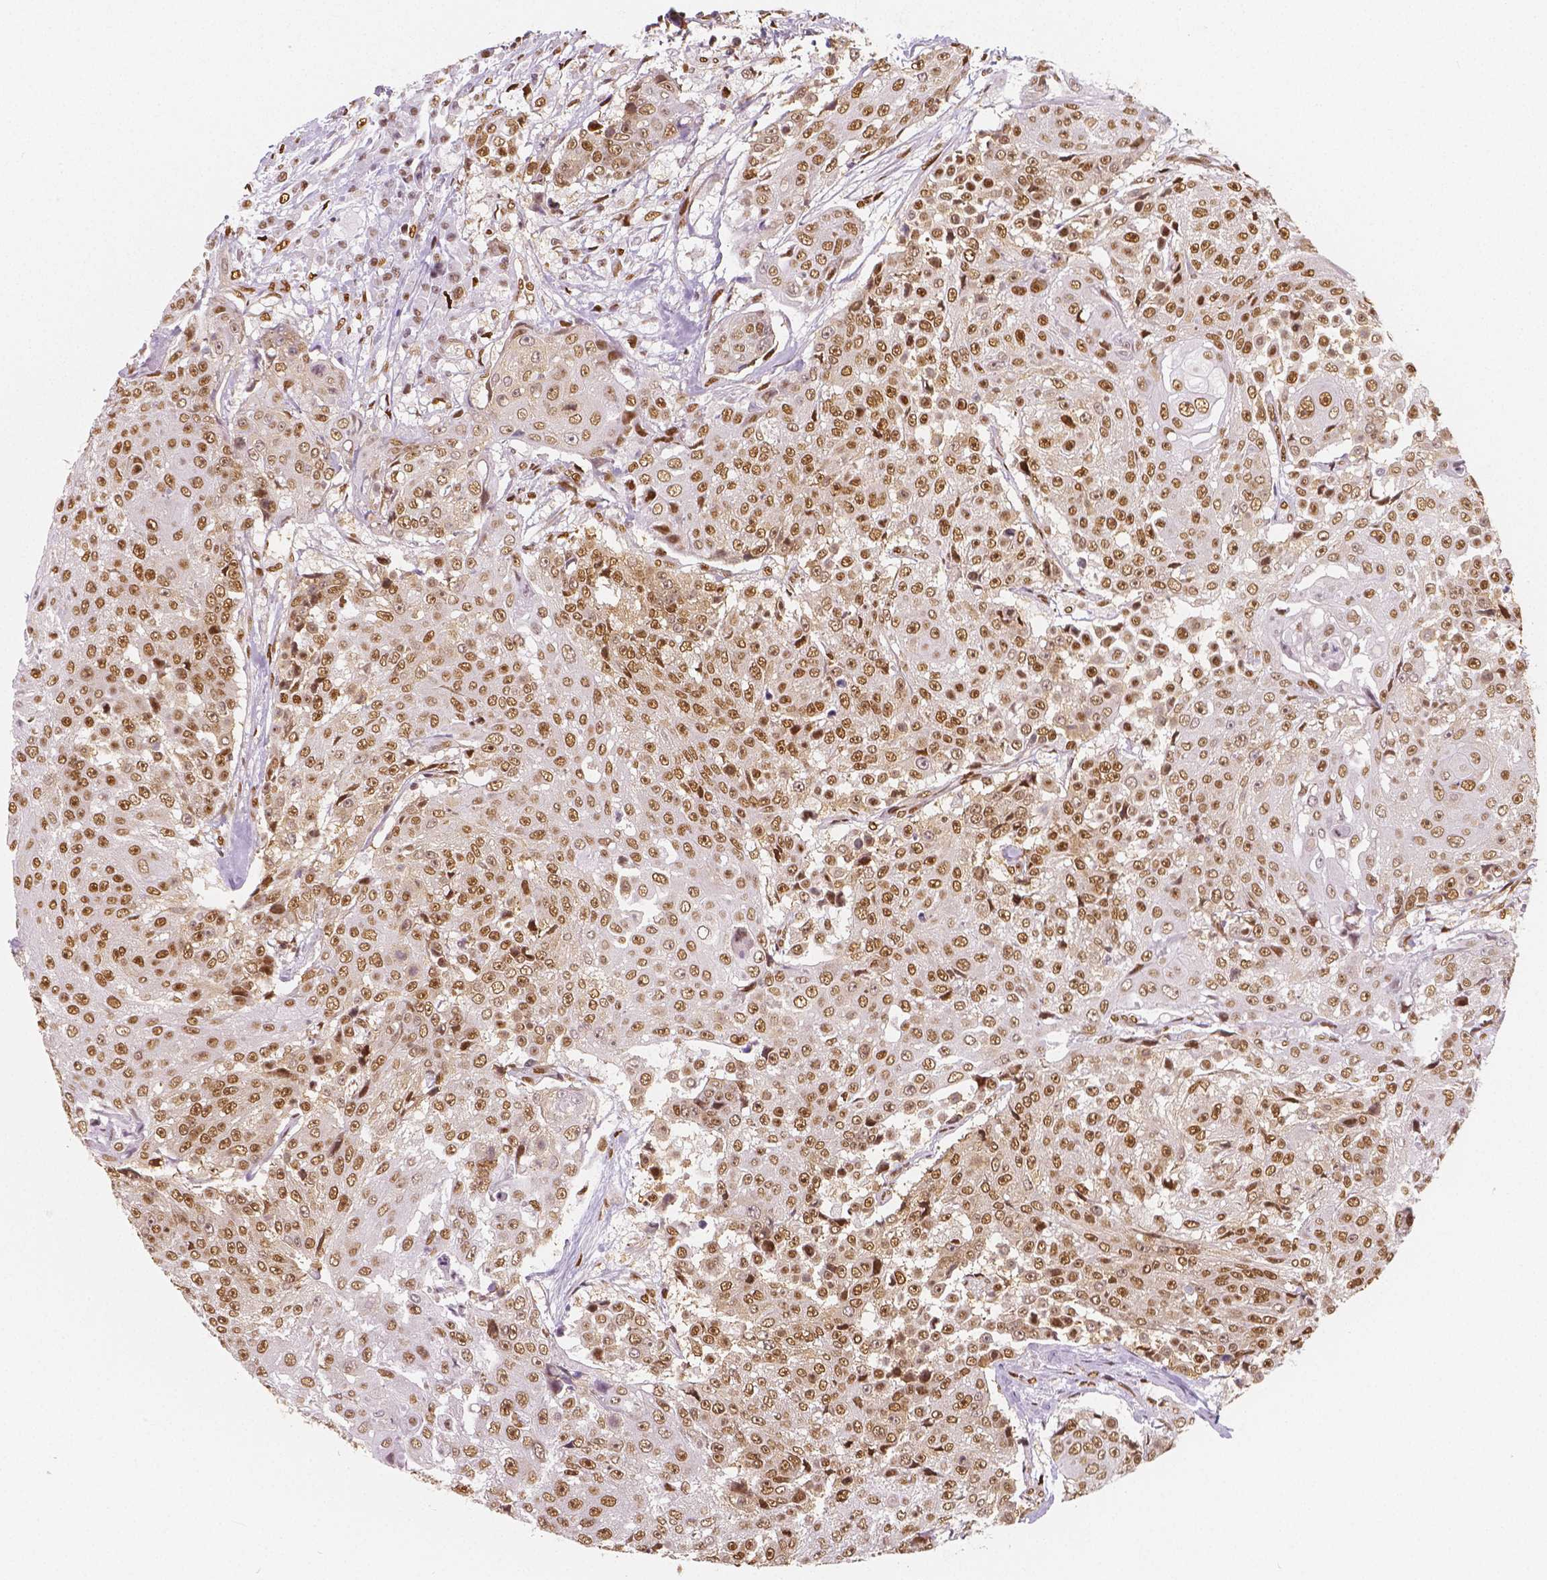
{"staining": {"intensity": "moderate", "quantity": ">75%", "location": "nuclear"}, "tissue": "urothelial cancer", "cell_type": "Tumor cells", "image_type": "cancer", "snomed": [{"axis": "morphology", "description": "Urothelial carcinoma, High grade"}, {"axis": "topography", "description": "Urinary bladder"}], "caption": "Urothelial cancer stained for a protein reveals moderate nuclear positivity in tumor cells.", "gene": "NUCKS1", "patient": {"sex": "female", "age": 63}}